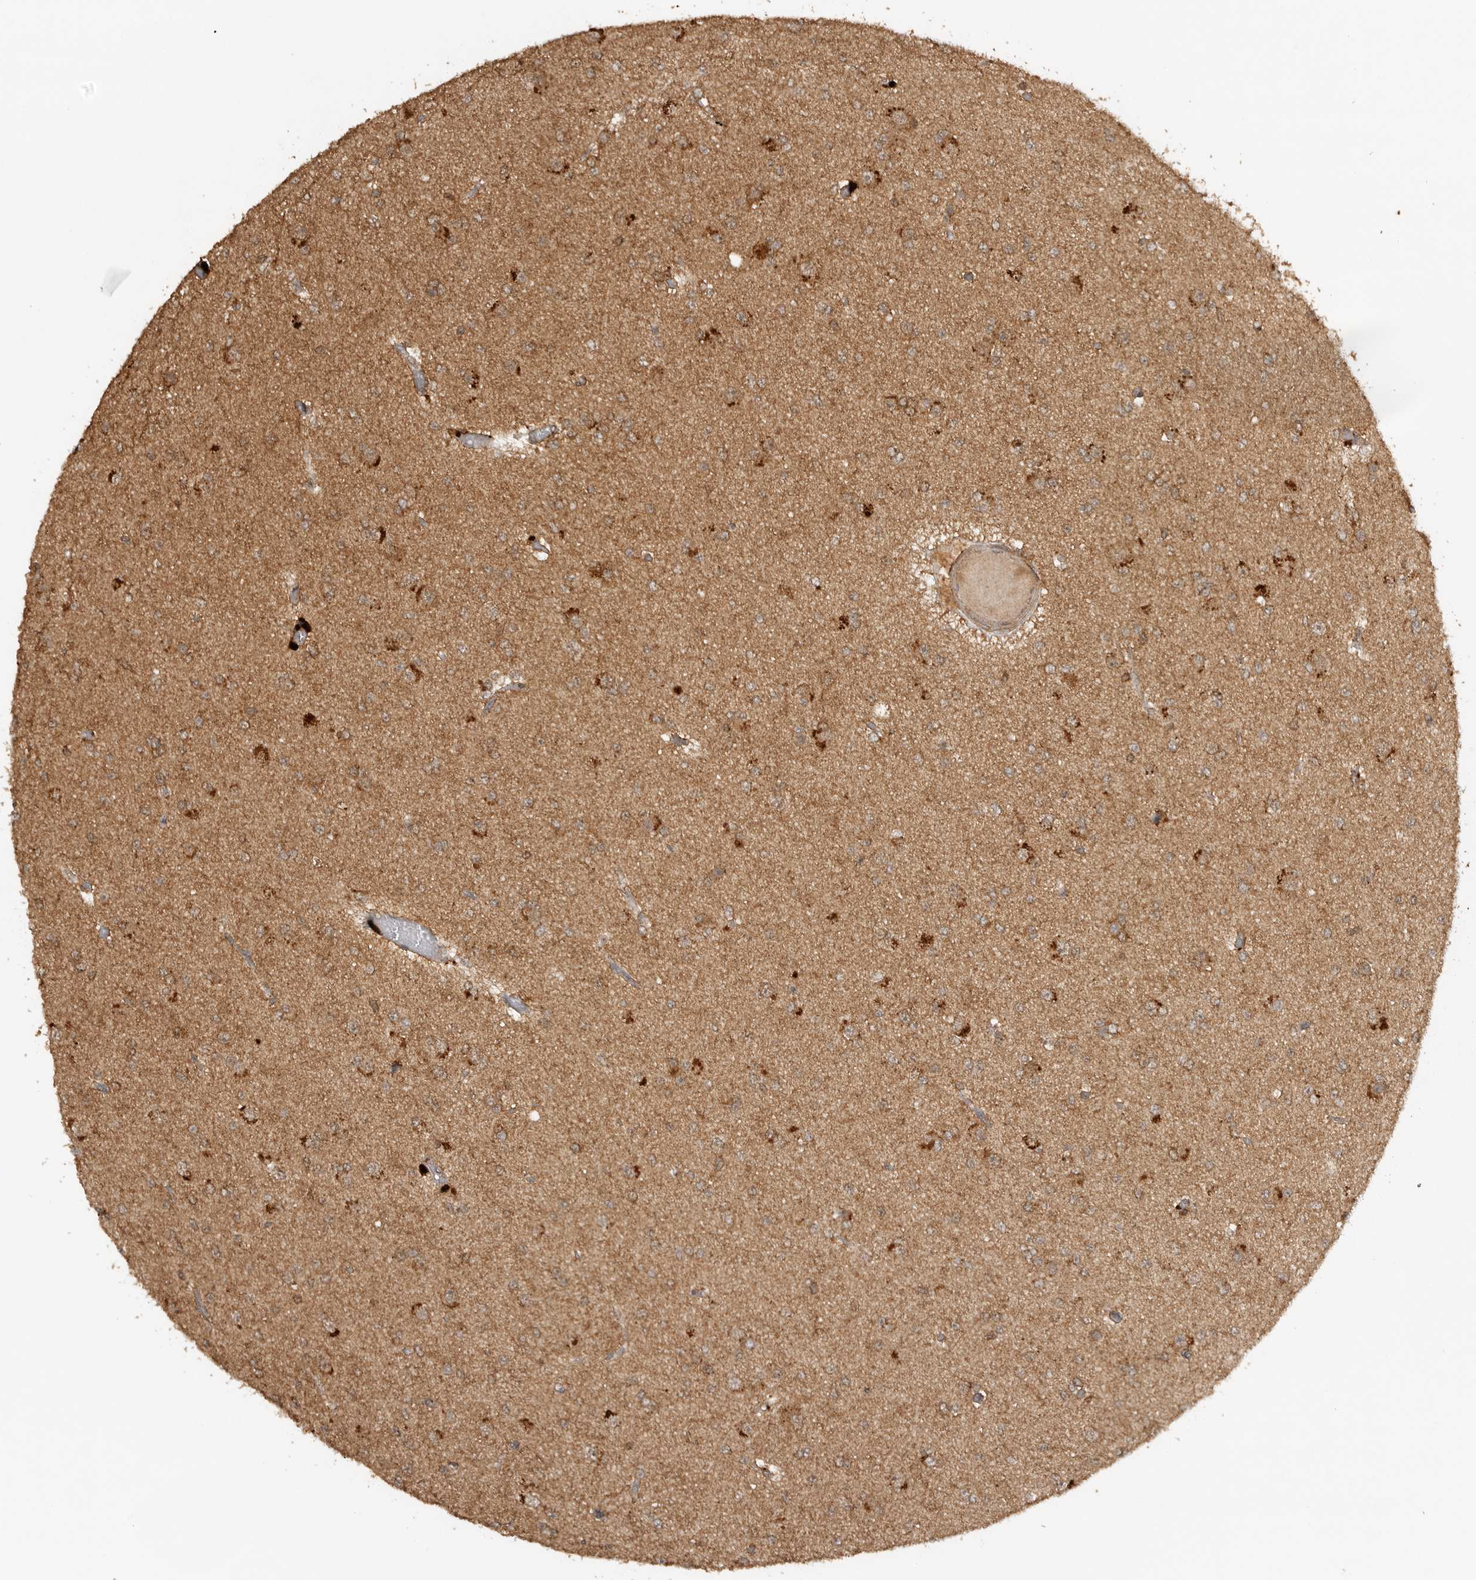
{"staining": {"intensity": "moderate", "quantity": ">75%", "location": "cytoplasmic/membranous"}, "tissue": "glioma", "cell_type": "Tumor cells", "image_type": "cancer", "snomed": [{"axis": "morphology", "description": "Glioma, malignant, Low grade"}, {"axis": "topography", "description": "Brain"}], "caption": "Malignant low-grade glioma stained with DAB (3,3'-diaminobenzidine) immunohistochemistry (IHC) exhibits medium levels of moderate cytoplasmic/membranous positivity in about >75% of tumor cells.", "gene": "ICOSLG", "patient": {"sex": "female", "age": 22}}